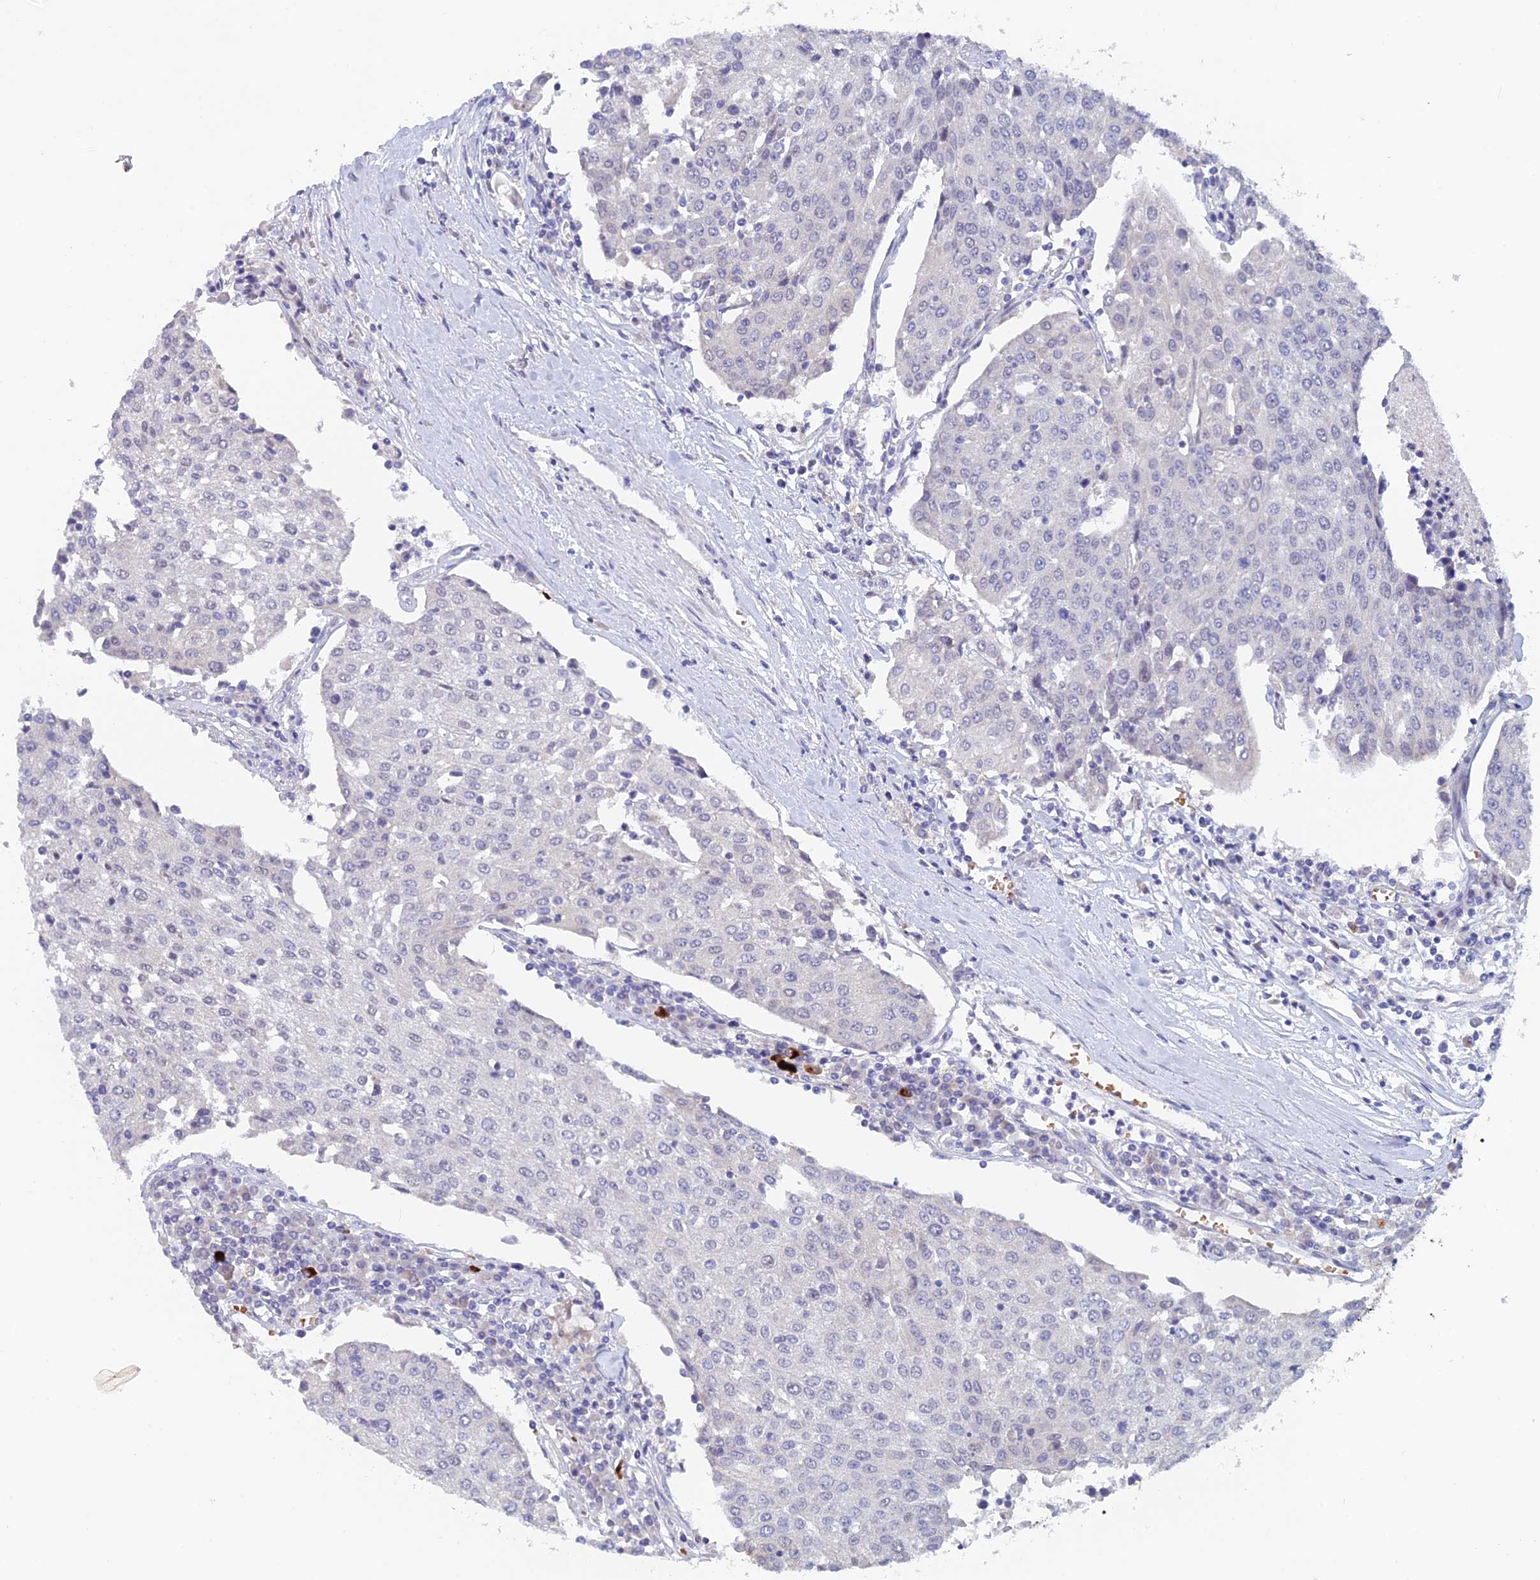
{"staining": {"intensity": "negative", "quantity": "none", "location": "none"}, "tissue": "urothelial cancer", "cell_type": "Tumor cells", "image_type": "cancer", "snomed": [{"axis": "morphology", "description": "Urothelial carcinoma, High grade"}, {"axis": "topography", "description": "Urinary bladder"}], "caption": "High-grade urothelial carcinoma stained for a protein using immunohistochemistry demonstrates no staining tumor cells.", "gene": "GIPC1", "patient": {"sex": "female", "age": 85}}